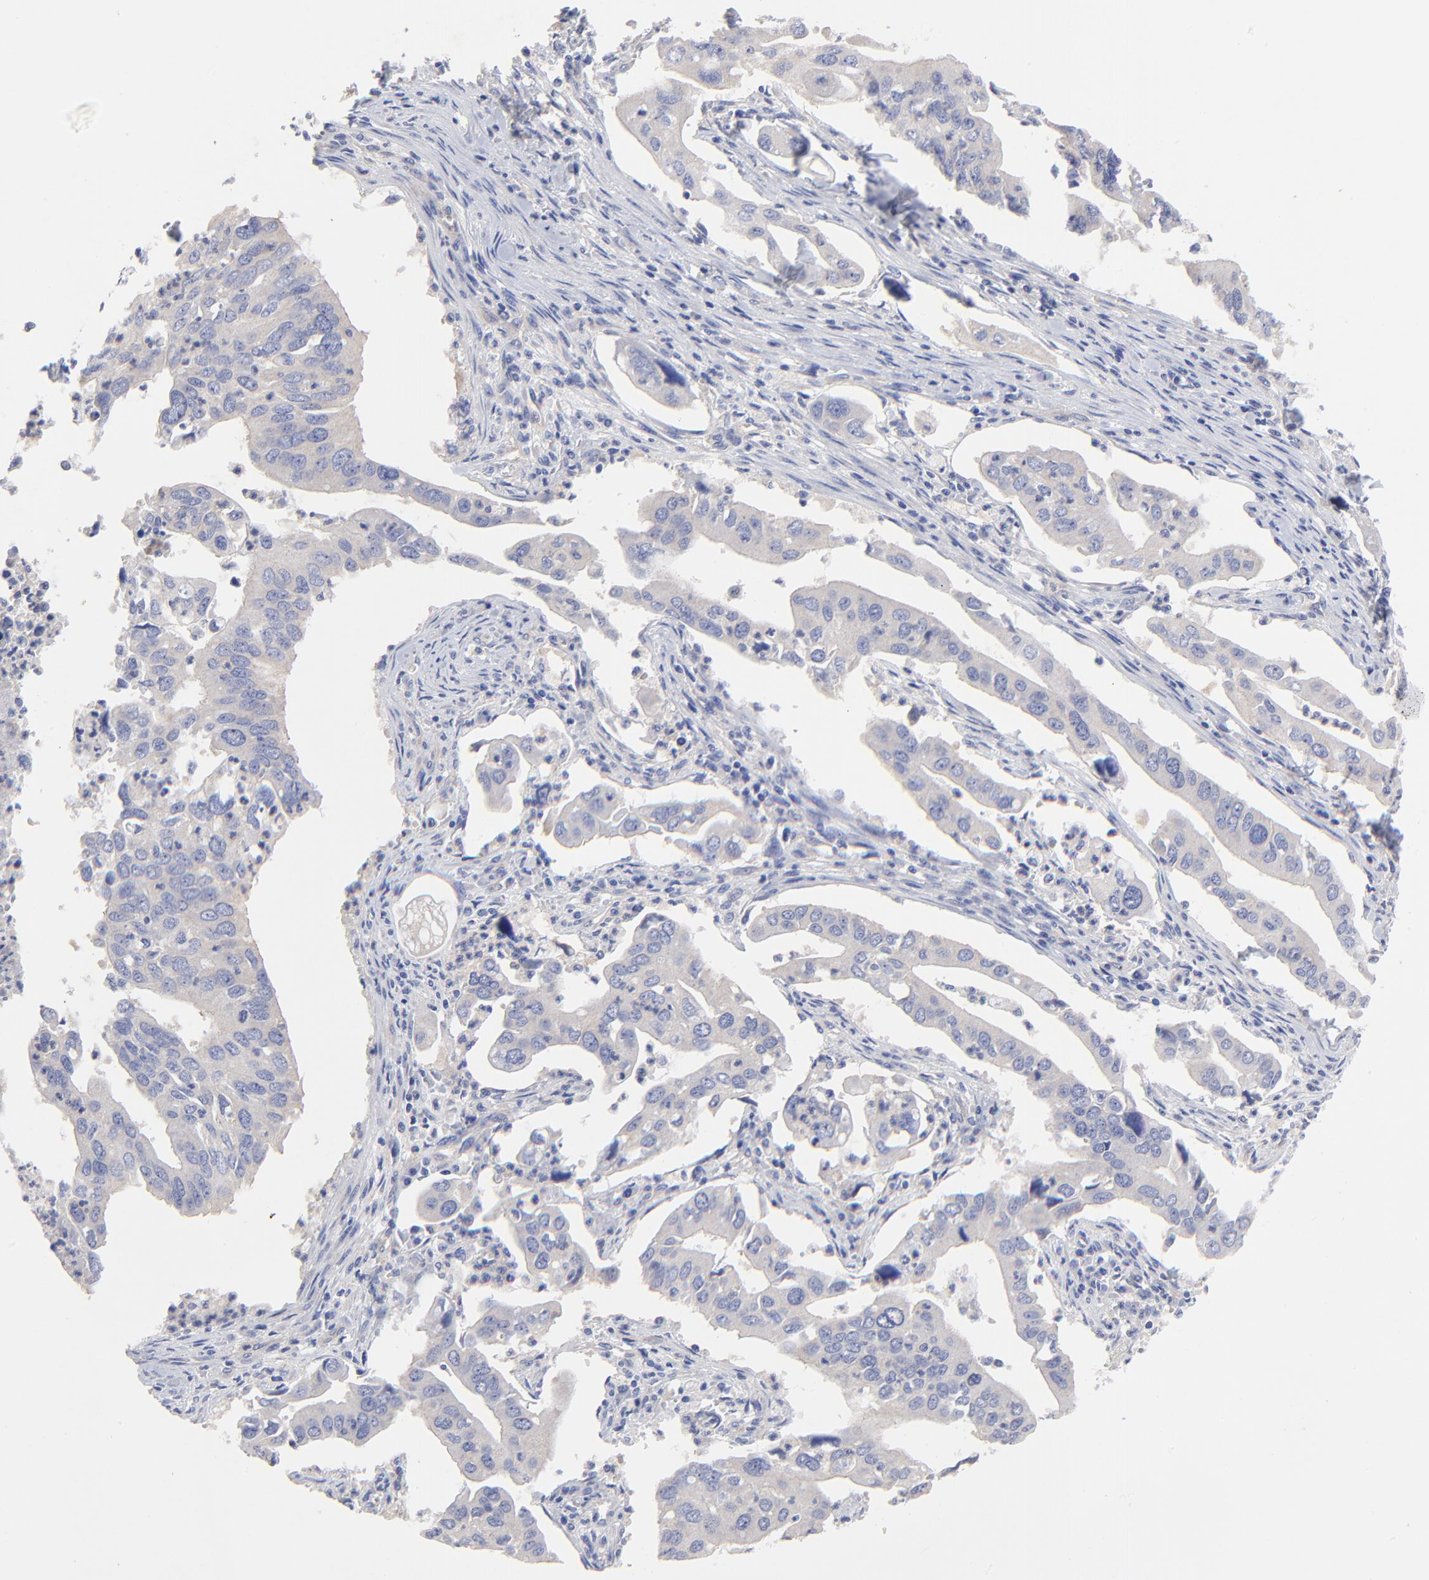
{"staining": {"intensity": "negative", "quantity": "none", "location": "none"}, "tissue": "lung cancer", "cell_type": "Tumor cells", "image_type": "cancer", "snomed": [{"axis": "morphology", "description": "Adenocarcinoma, NOS"}, {"axis": "topography", "description": "Lung"}], "caption": "This is a micrograph of immunohistochemistry (IHC) staining of lung cancer, which shows no staining in tumor cells.", "gene": "SULF2", "patient": {"sex": "male", "age": 48}}